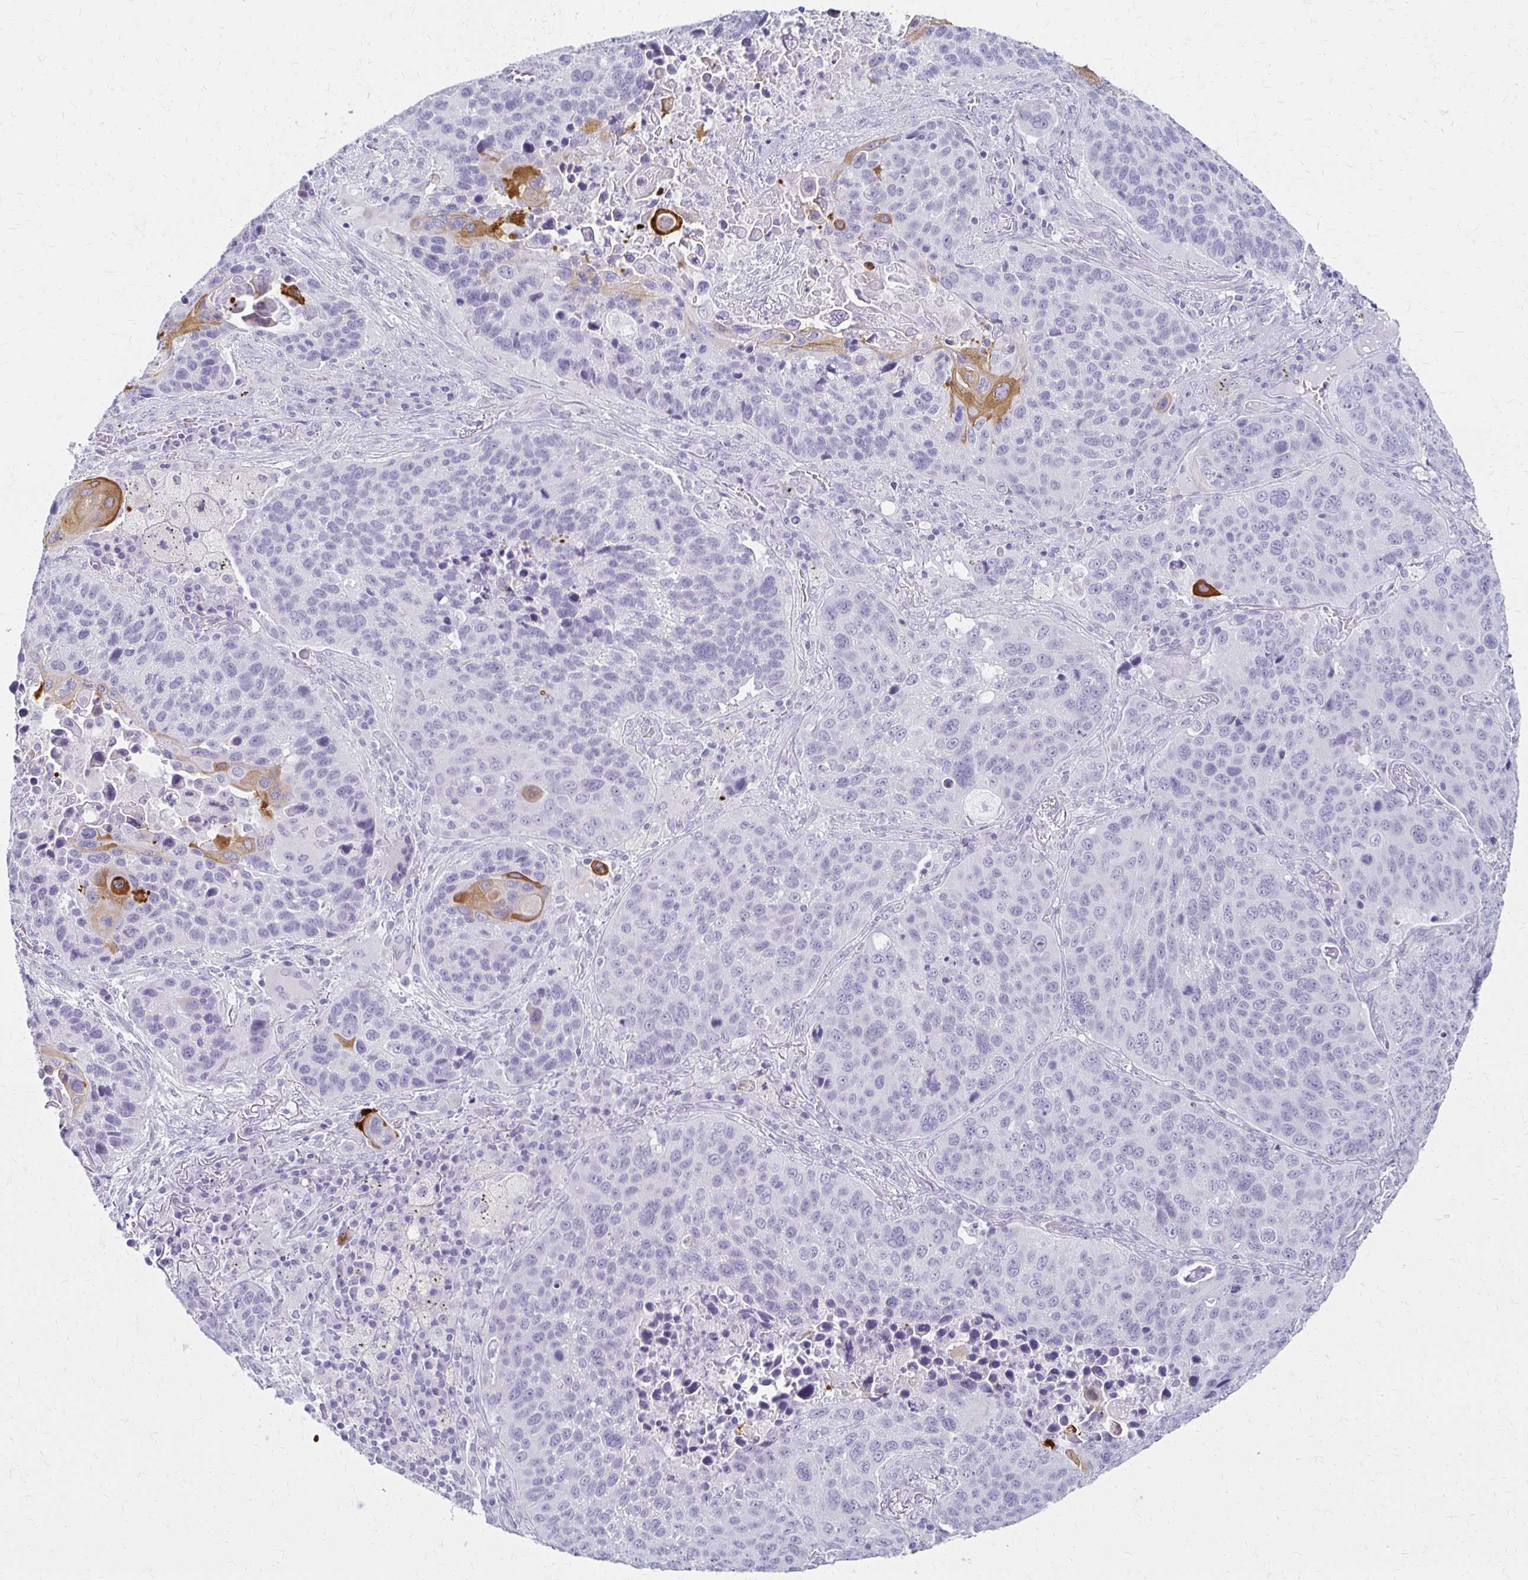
{"staining": {"intensity": "strong", "quantity": "<25%", "location": "cytoplasmic/membranous"}, "tissue": "lung cancer", "cell_type": "Tumor cells", "image_type": "cancer", "snomed": [{"axis": "morphology", "description": "Squamous cell carcinoma, NOS"}, {"axis": "topography", "description": "Lung"}], "caption": "Immunohistochemical staining of human lung squamous cell carcinoma shows medium levels of strong cytoplasmic/membranous expression in approximately <25% of tumor cells.", "gene": "IVL", "patient": {"sex": "male", "age": 68}}